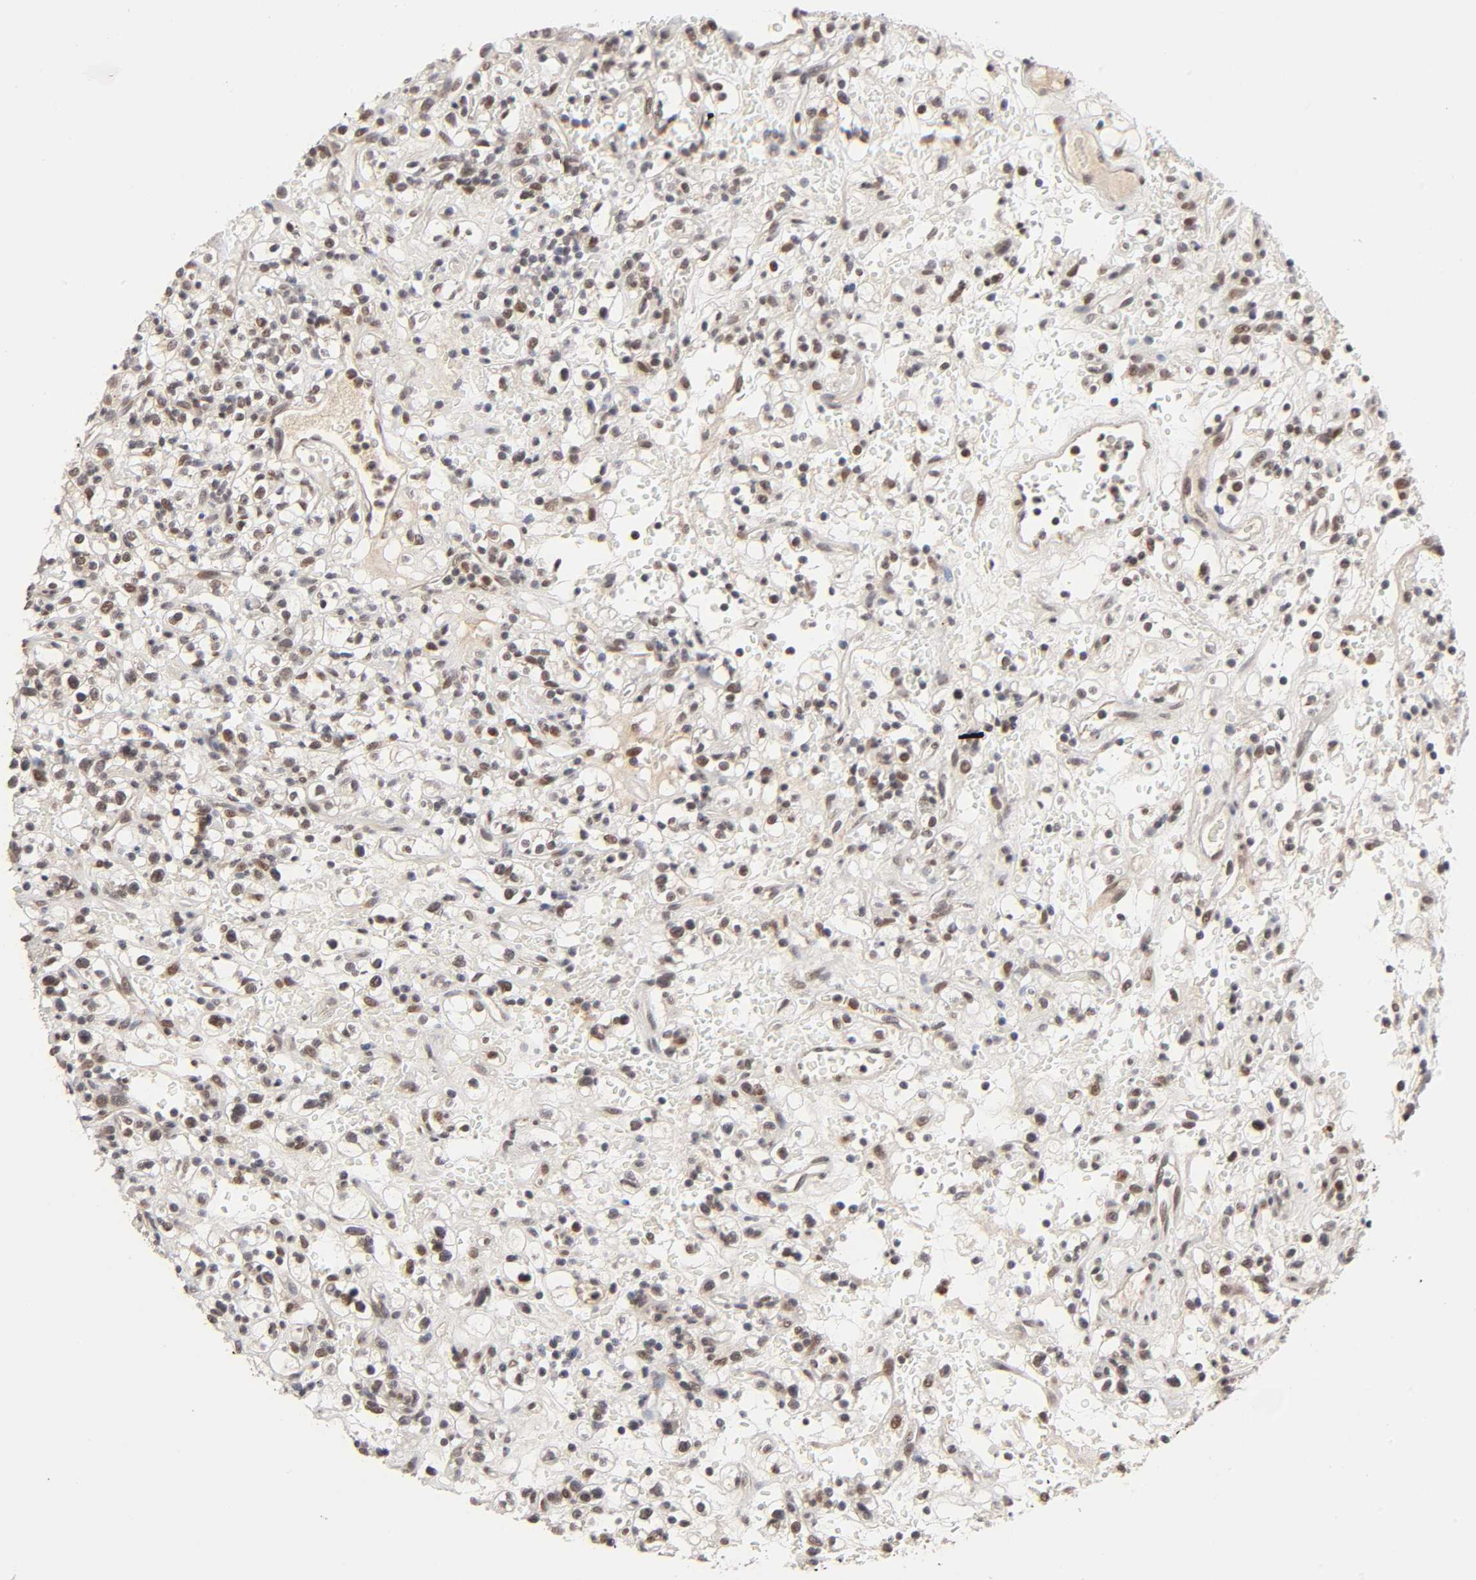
{"staining": {"intensity": "moderate", "quantity": ">75%", "location": "cytoplasmic/membranous,nuclear"}, "tissue": "renal cancer", "cell_type": "Tumor cells", "image_type": "cancer", "snomed": [{"axis": "morphology", "description": "Normal tissue, NOS"}, {"axis": "morphology", "description": "Adenocarcinoma, NOS"}, {"axis": "topography", "description": "Kidney"}], "caption": "An immunohistochemistry (IHC) photomicrograph of neoplastic tissue is shown. Protein staining in brown highlights moderate cytoplasmic/membranous and nuclear positivity in renal adenocarcinoma within tumor cells. (IHC, brightfield microscopy, high magnification).", "gene": "EP300", "patient": {"sex": "female", "age": 72}}